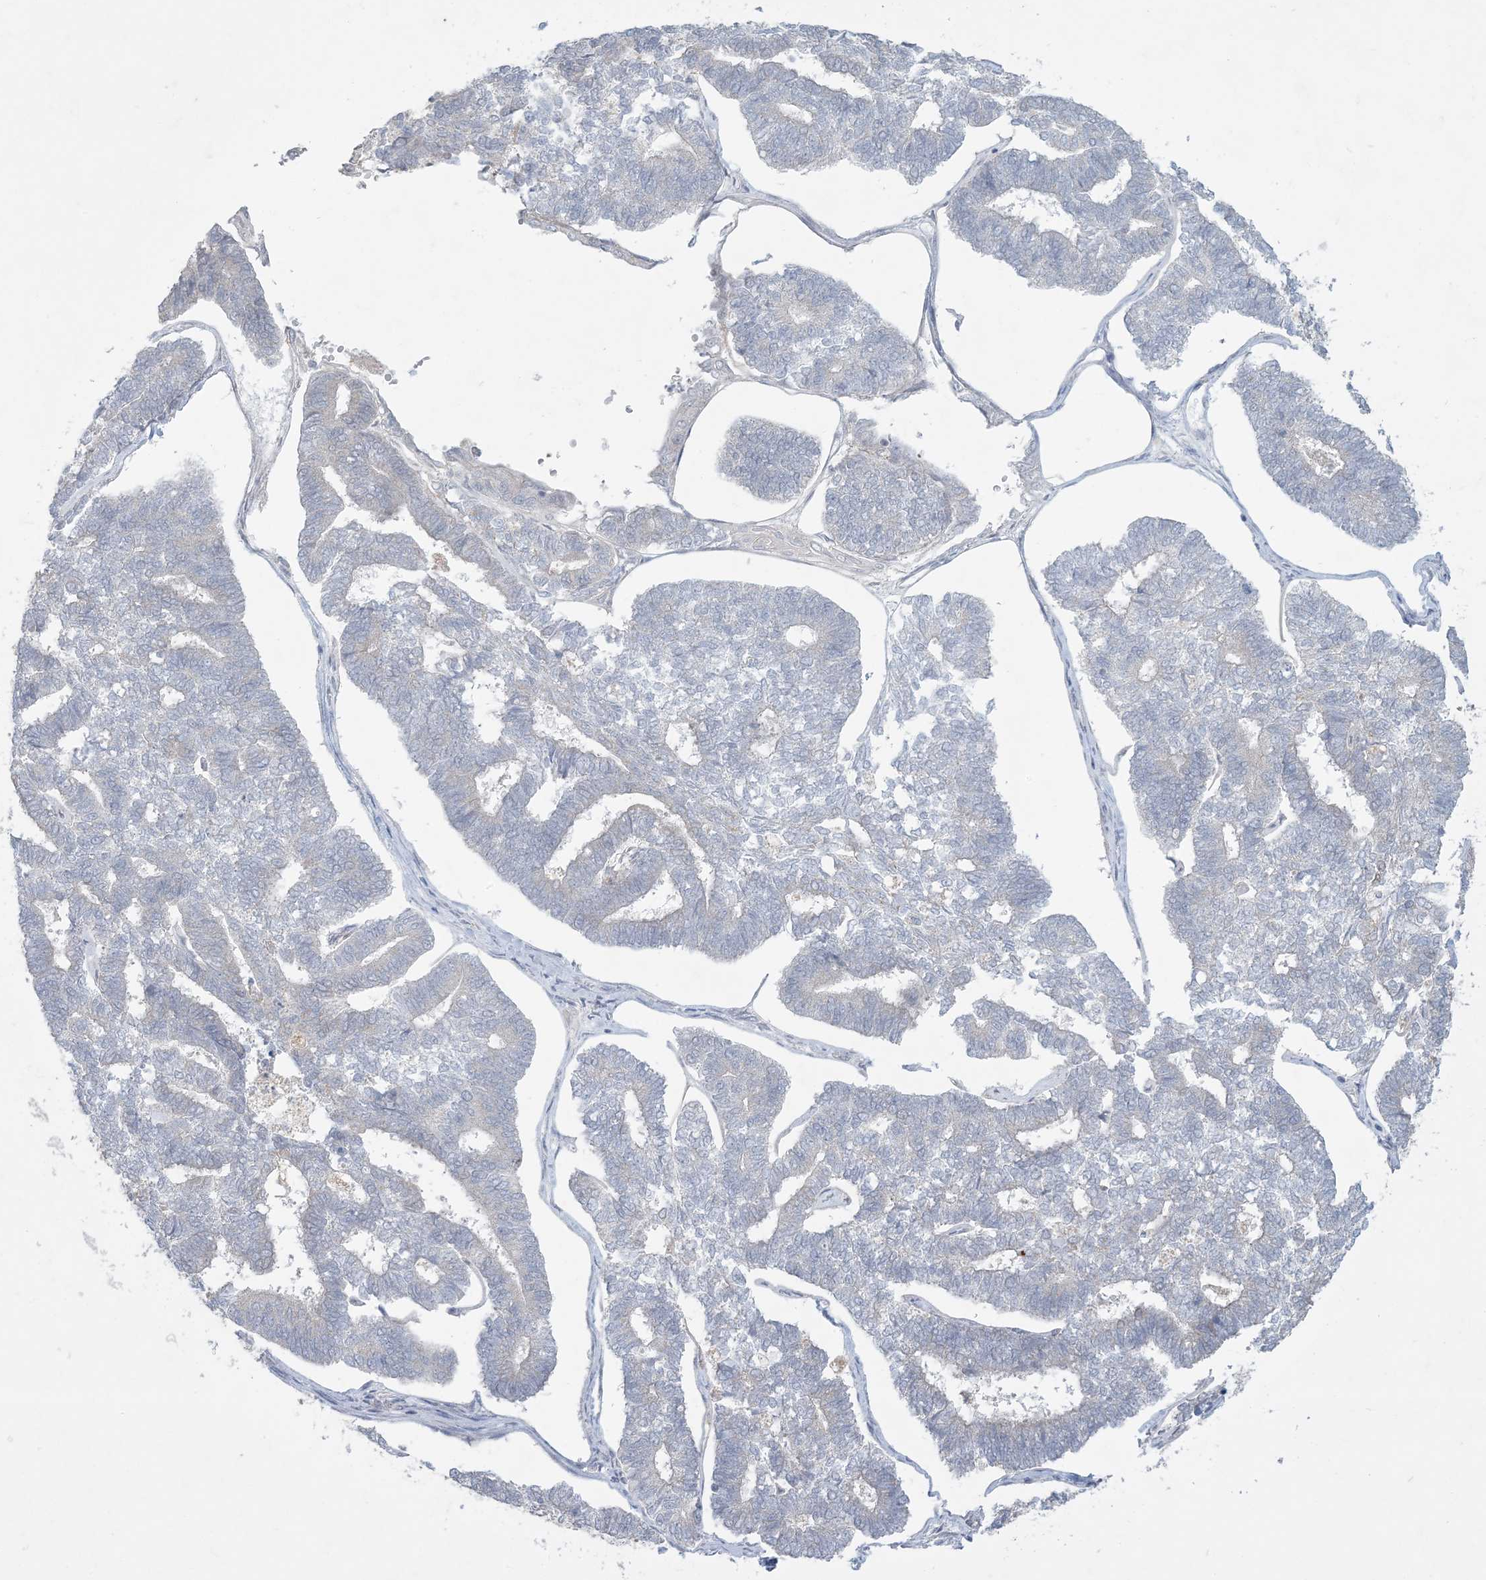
{"staining": {"intensity": "negative", "quantity": "none", "location": "none"}, "tissue": "endometrial cancer", "cell_type": "Tumor cells", "image_type": "cancer", "snomed": [{"axis": "morphology", "description": "Adenocarcinoma, NOS"}, {"axis": "topography", "description": "Endometrium"}], "caption": "Immunohistochemical staining of human endometrial adenocarcinoma displays no significant positivity in tumor cells. (Immunohistochemistry, brightfield microscopy, high magnification).", "gene": "KIF3A", "patient": {"sex": "female", "age": 70}}